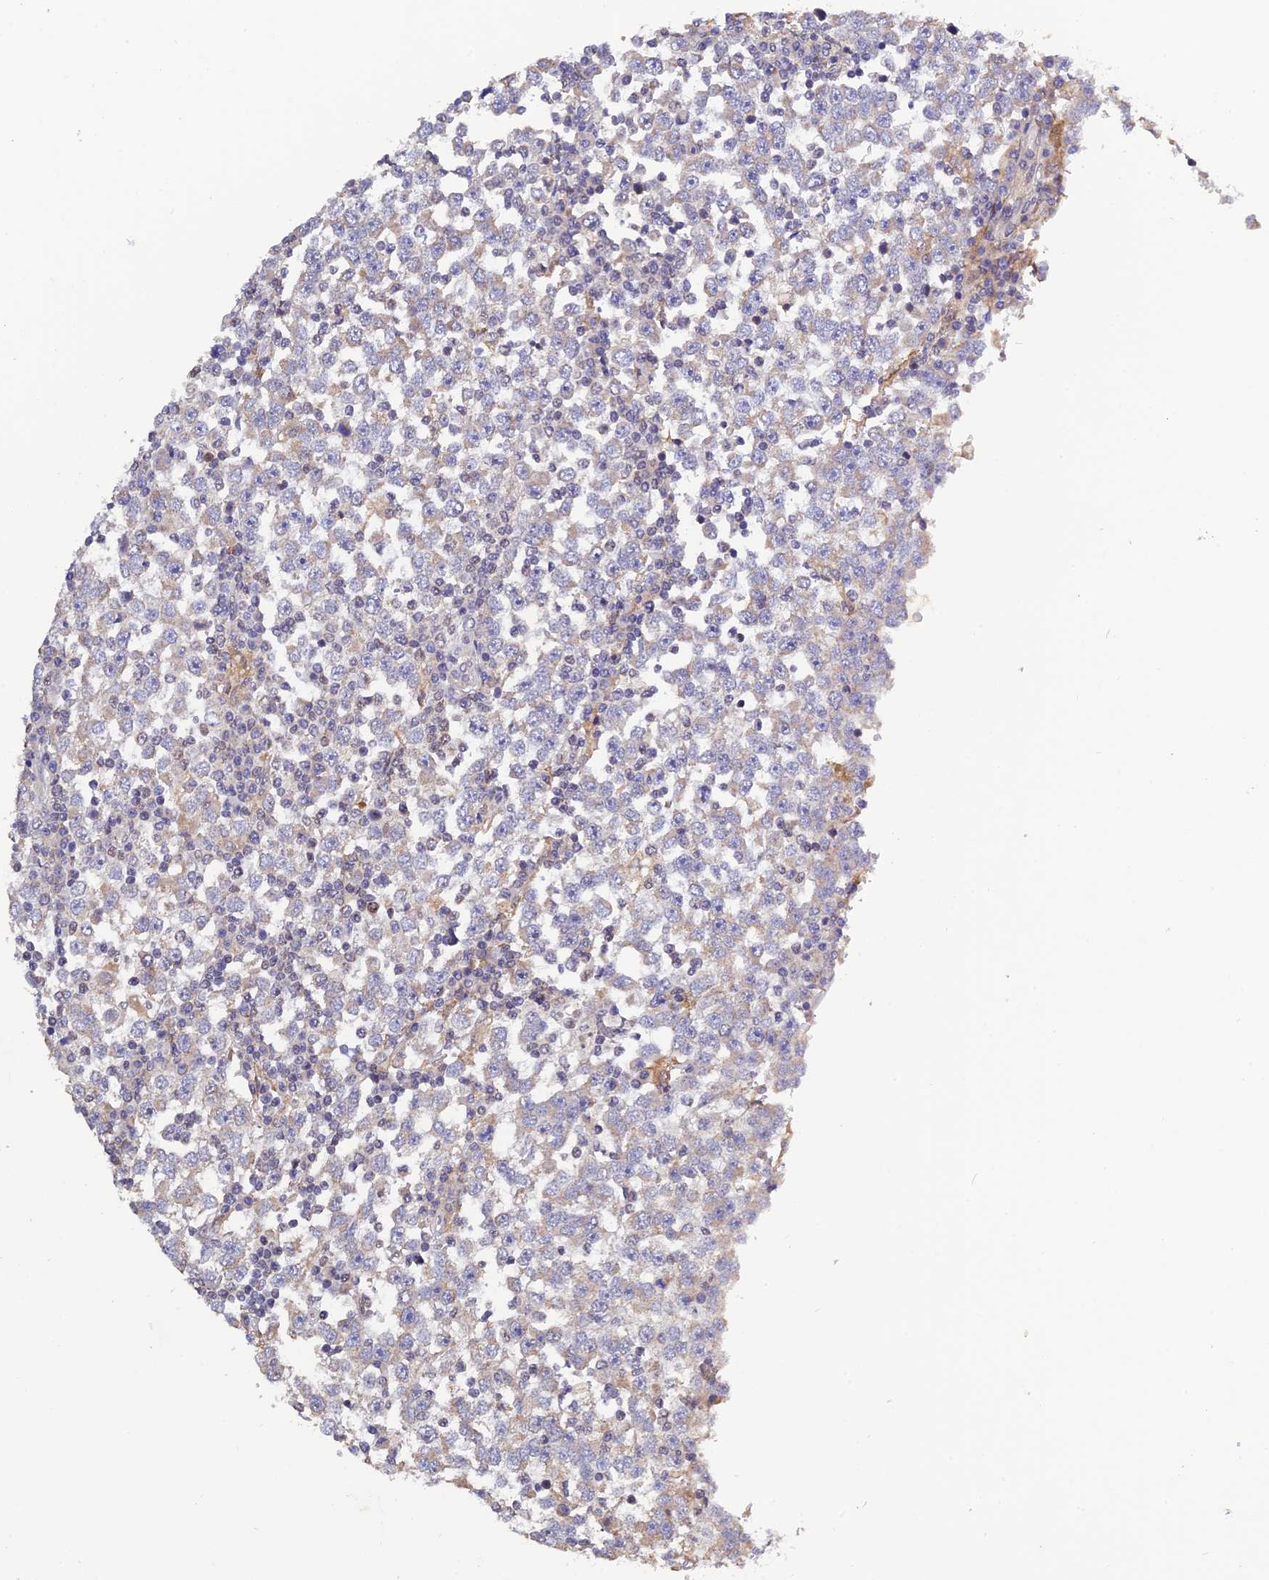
{"staining": {"intensity": "weak", "quantity": "25%-75%", "location": "cytoplasmic/membranous"}, "tissue": "testis cancer", "cell_type": "Tumor cells", "image_type": "cancer", "snomed": [{"axis": "morphology", "description": "Seminoma, NOS"}, {"axis": "topography", "description": "Testis"}], "caption": "Seminoma (testis) stained with IHC reveals weak cytoplasmic/membranous staining in approximately 25%-75% of tumor cells.", "gene": "MNS1", "patient": {"sex": "male", "age": 65}}